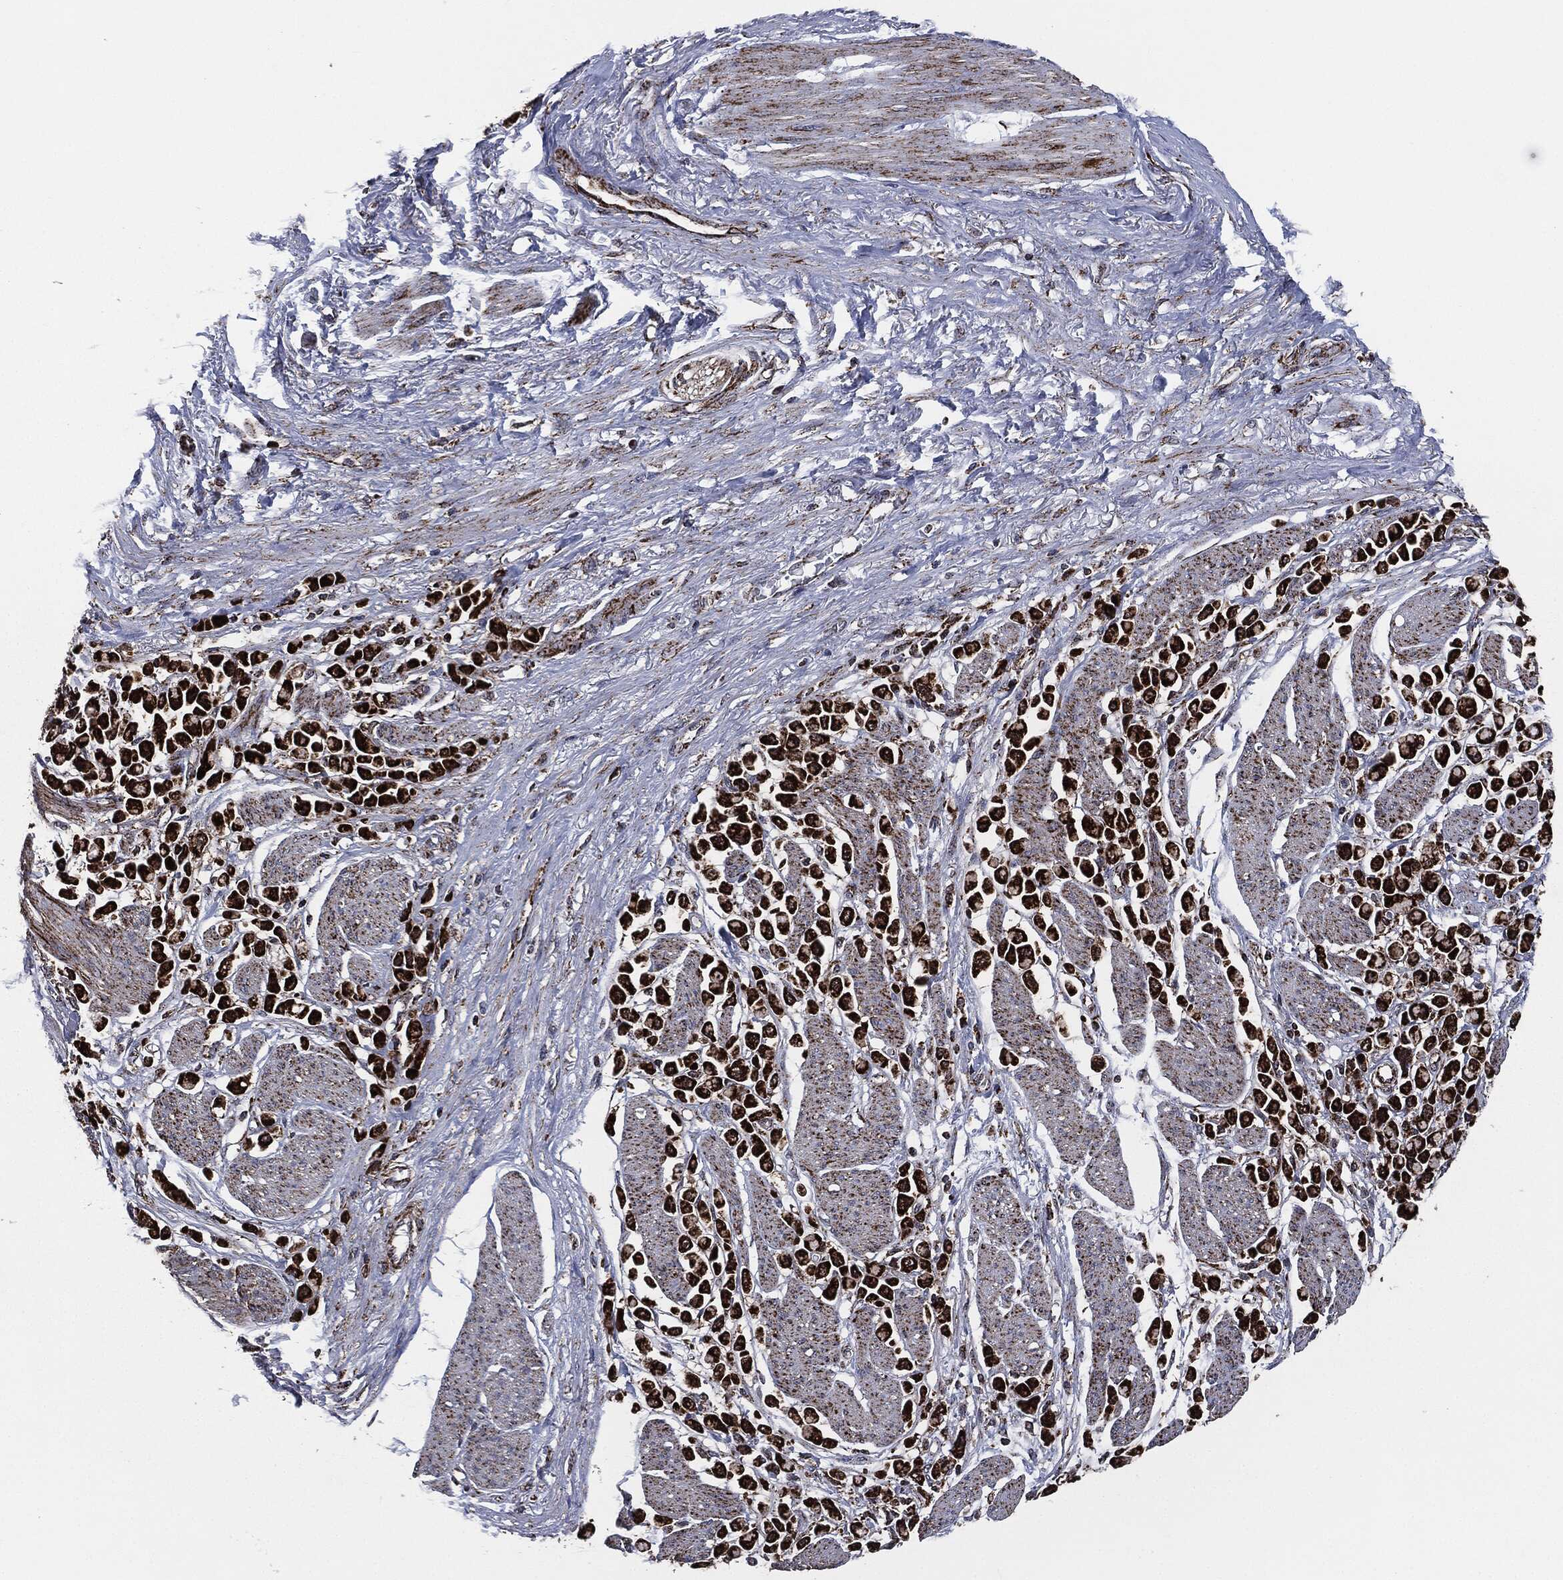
{"staining": {"intensity": "strong", "quantity": ">75%", "location": "cytoplasmic/membranous"}, "tissue": "stomach cancer", "cell_type": "Tumor cells", "image_type": "cancer", "snomed": [{"axis": "morphology", "description": "Adenocarcinoma, NOS"}, {"axis": "topography", "description": "Stomach"}], "caption": "DAB immunohistochemical staining of human stomach cancer (adenocarcinoma) exhibits strong cytoplasmic/membranous protein positivity in about >75% of tumor cells.", "gene": "FH", "patient": {"sex": "female", "age": 81}}